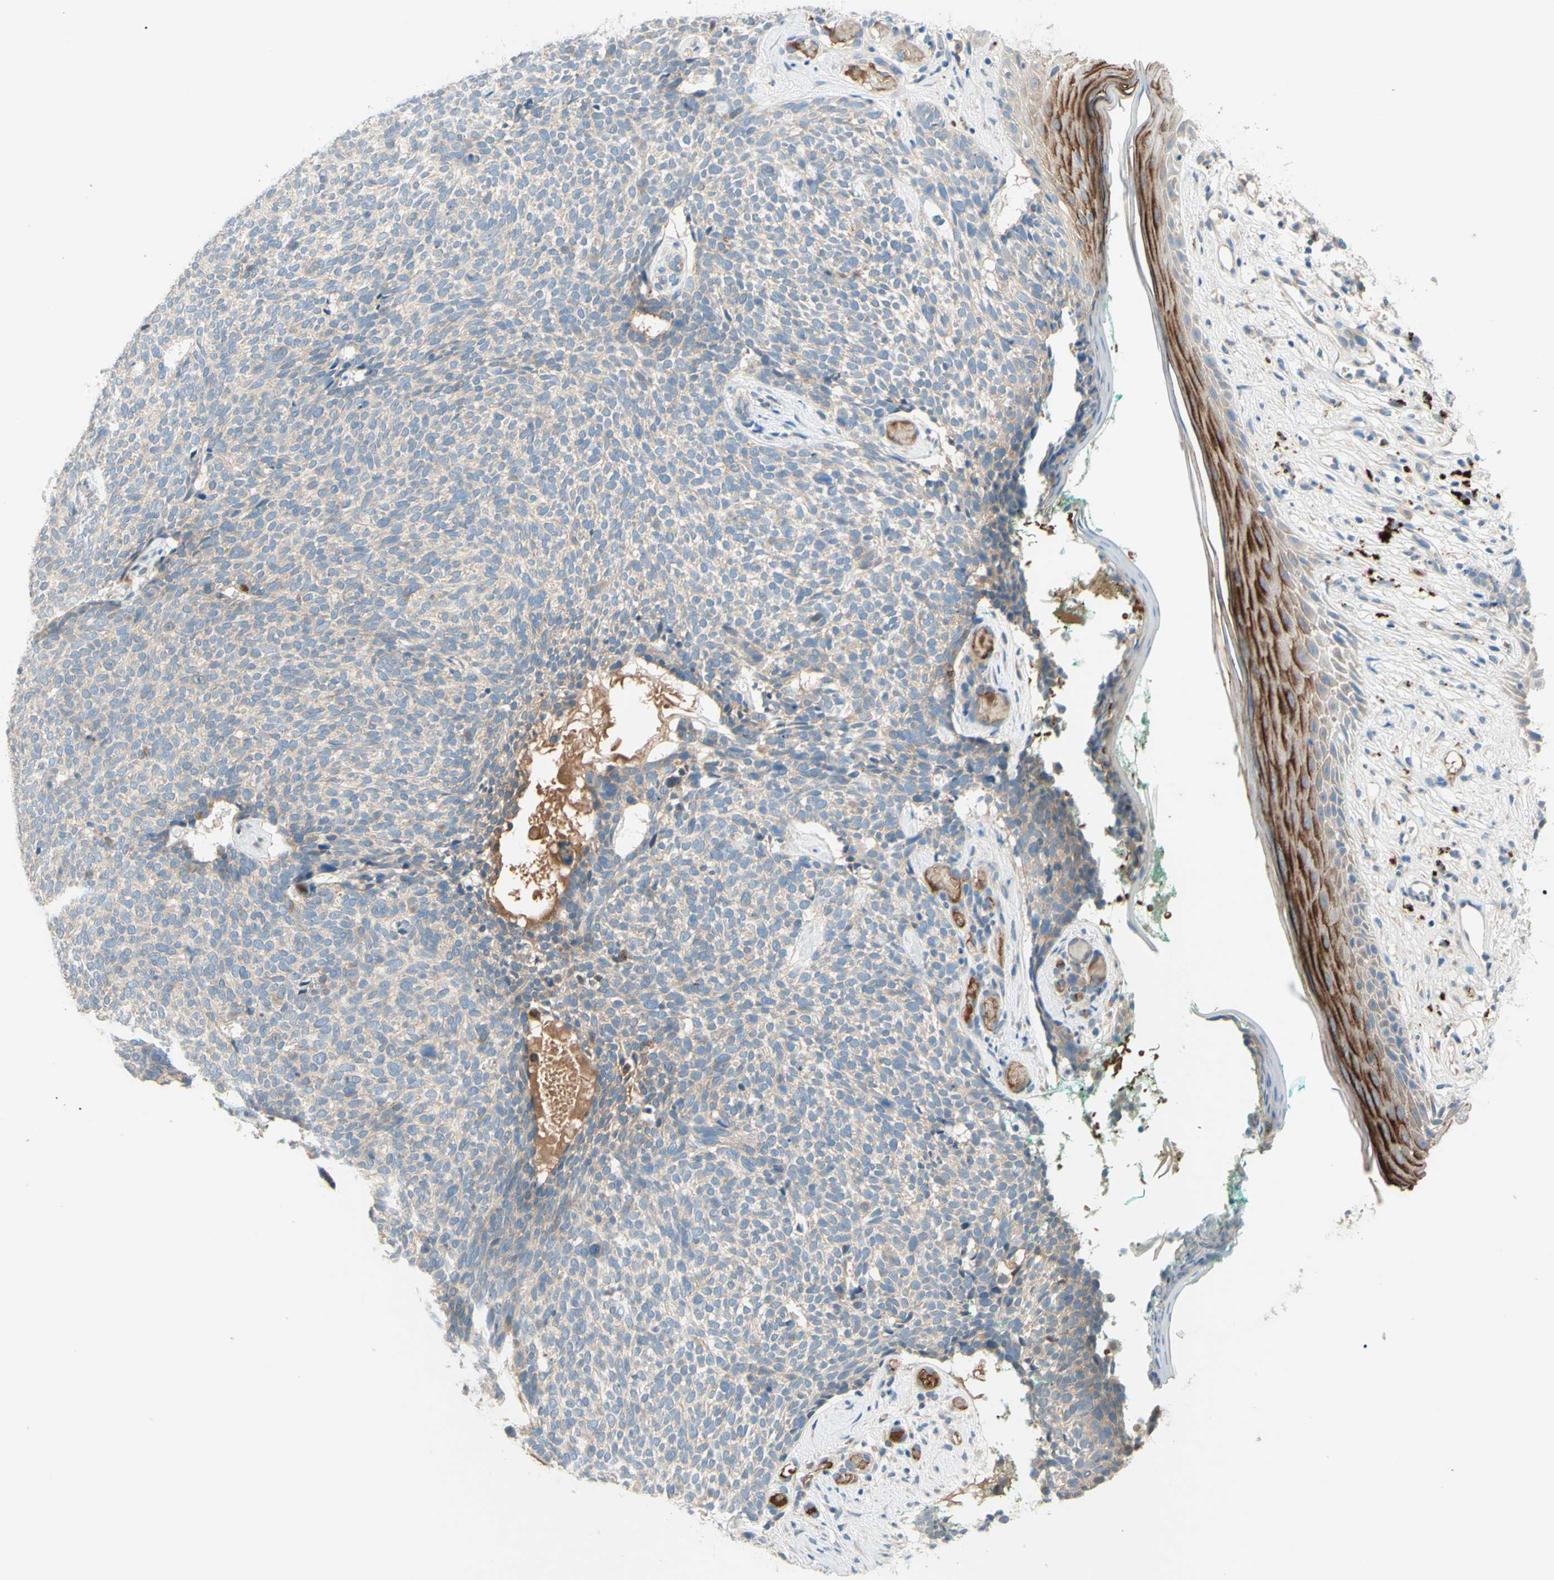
{"staining": {"intensity": "weak", "quantity": "25%-75%", "location": "cytoplasmic/membranous"}, "tissue": "skin cancer", "cell_type": "Tumor cells", "image_type": "cancer", "snomed": [{"axis": "morphology", "description": "Basal cell carcinoma"}, {"axis": "topography", "description": "Skin"}], "caption": "Skin cancer tissue reveals weak cytoplasmic/membranous expression in about 25%-75% of tumor cells, visualized by immunohistochemistry. The protein is shown in brown color, while the nuclei are stained blue.", "gene": "IL2", "patient": {"sex": "female", "age": 84}}